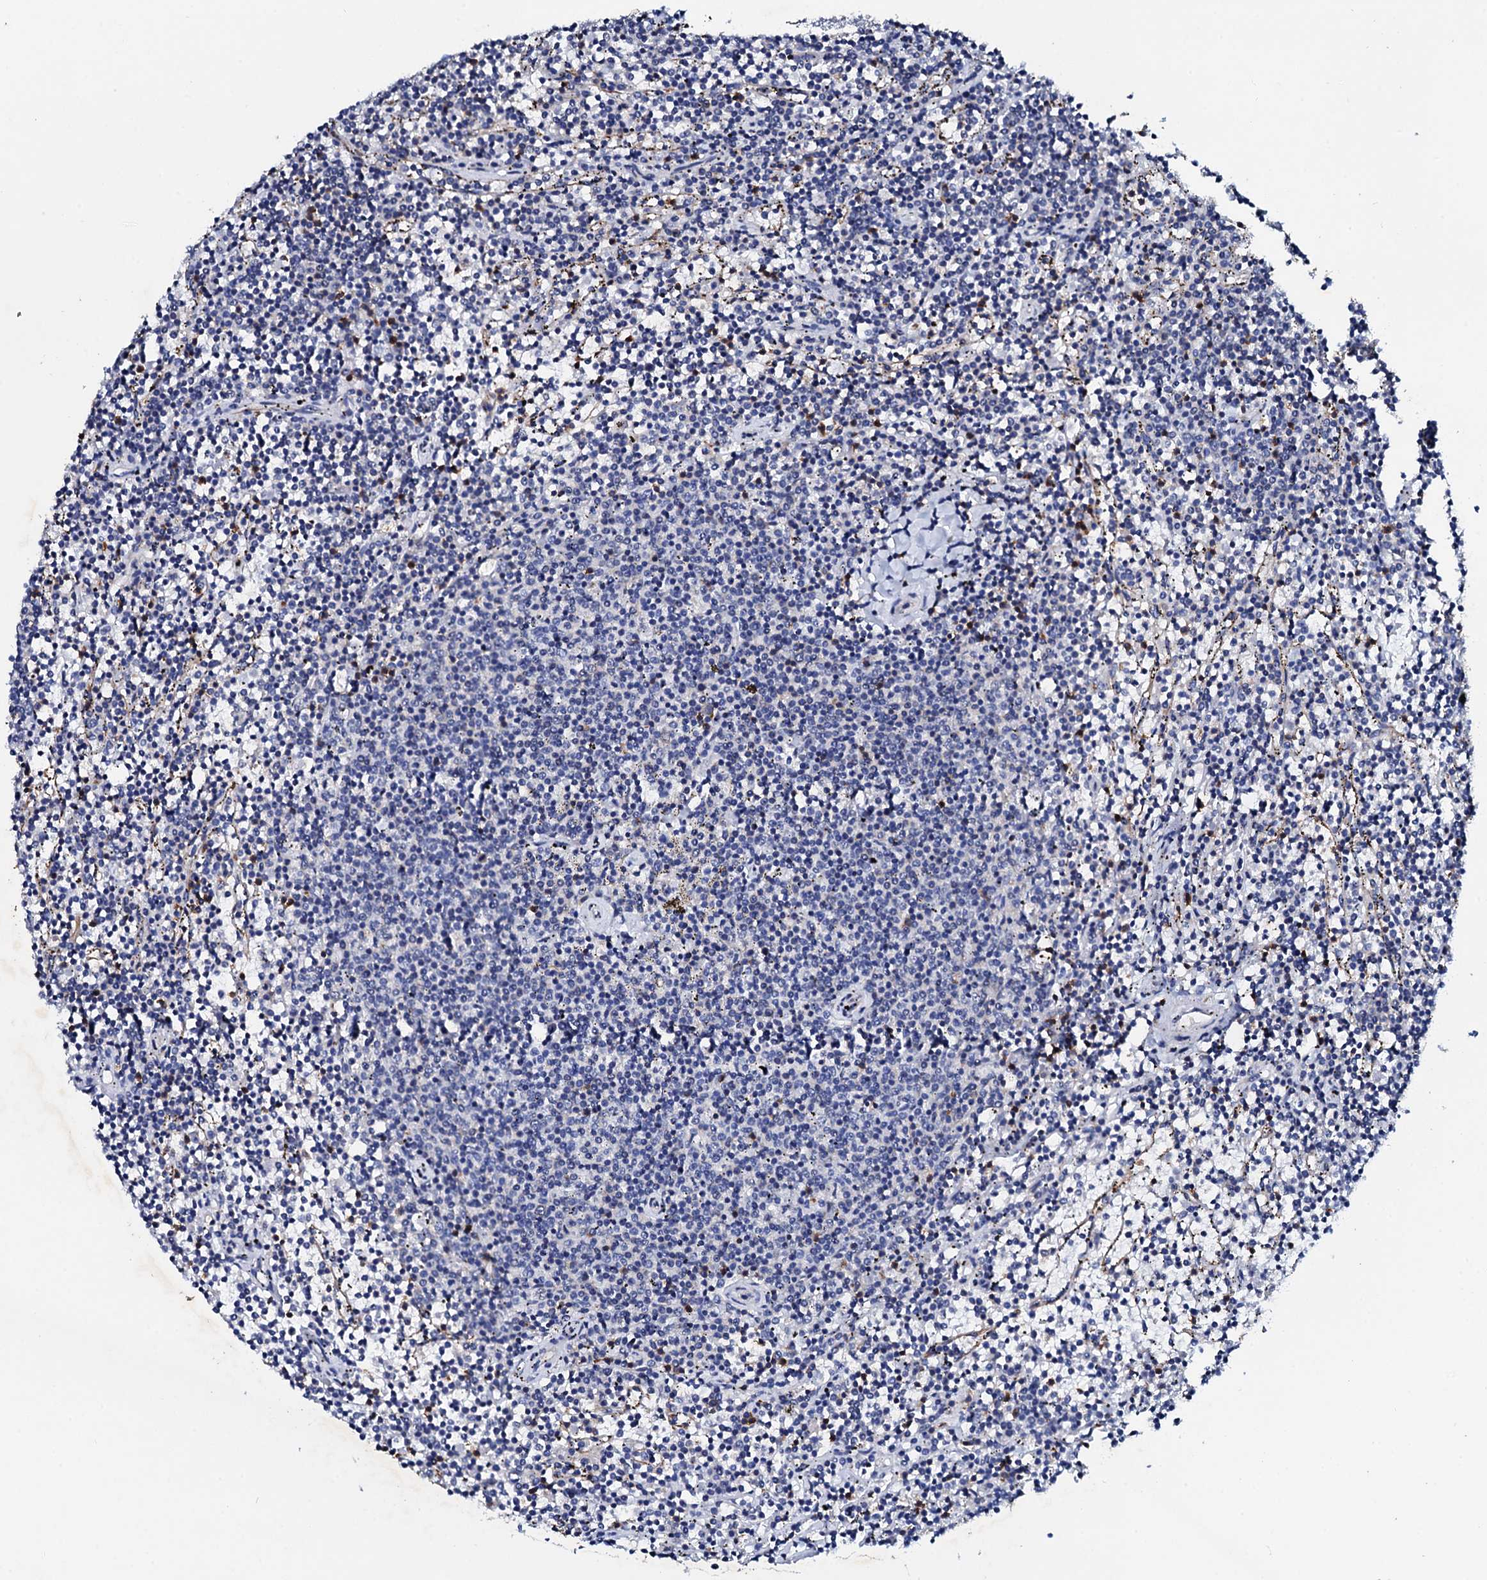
{"staining": {"intensity": "negative", "quantity": "none", "location": "none"}, "tissue": "lymphoma", "cell_type": "Tumor cells", "image_type": "cancer", "snomed": [{"axis": "morphology", "description": "Malignant lymphoma, non-Hodgkin's type, Low grade"}, {"axis": "topography", "description": "Spleen"}], "caption": "DAB immunohistochemical staining of lymphoma shows no significant positivity in tumor cells.", "gene": "GLB1L3", "patient": {"sex": "female", "age": 50}}